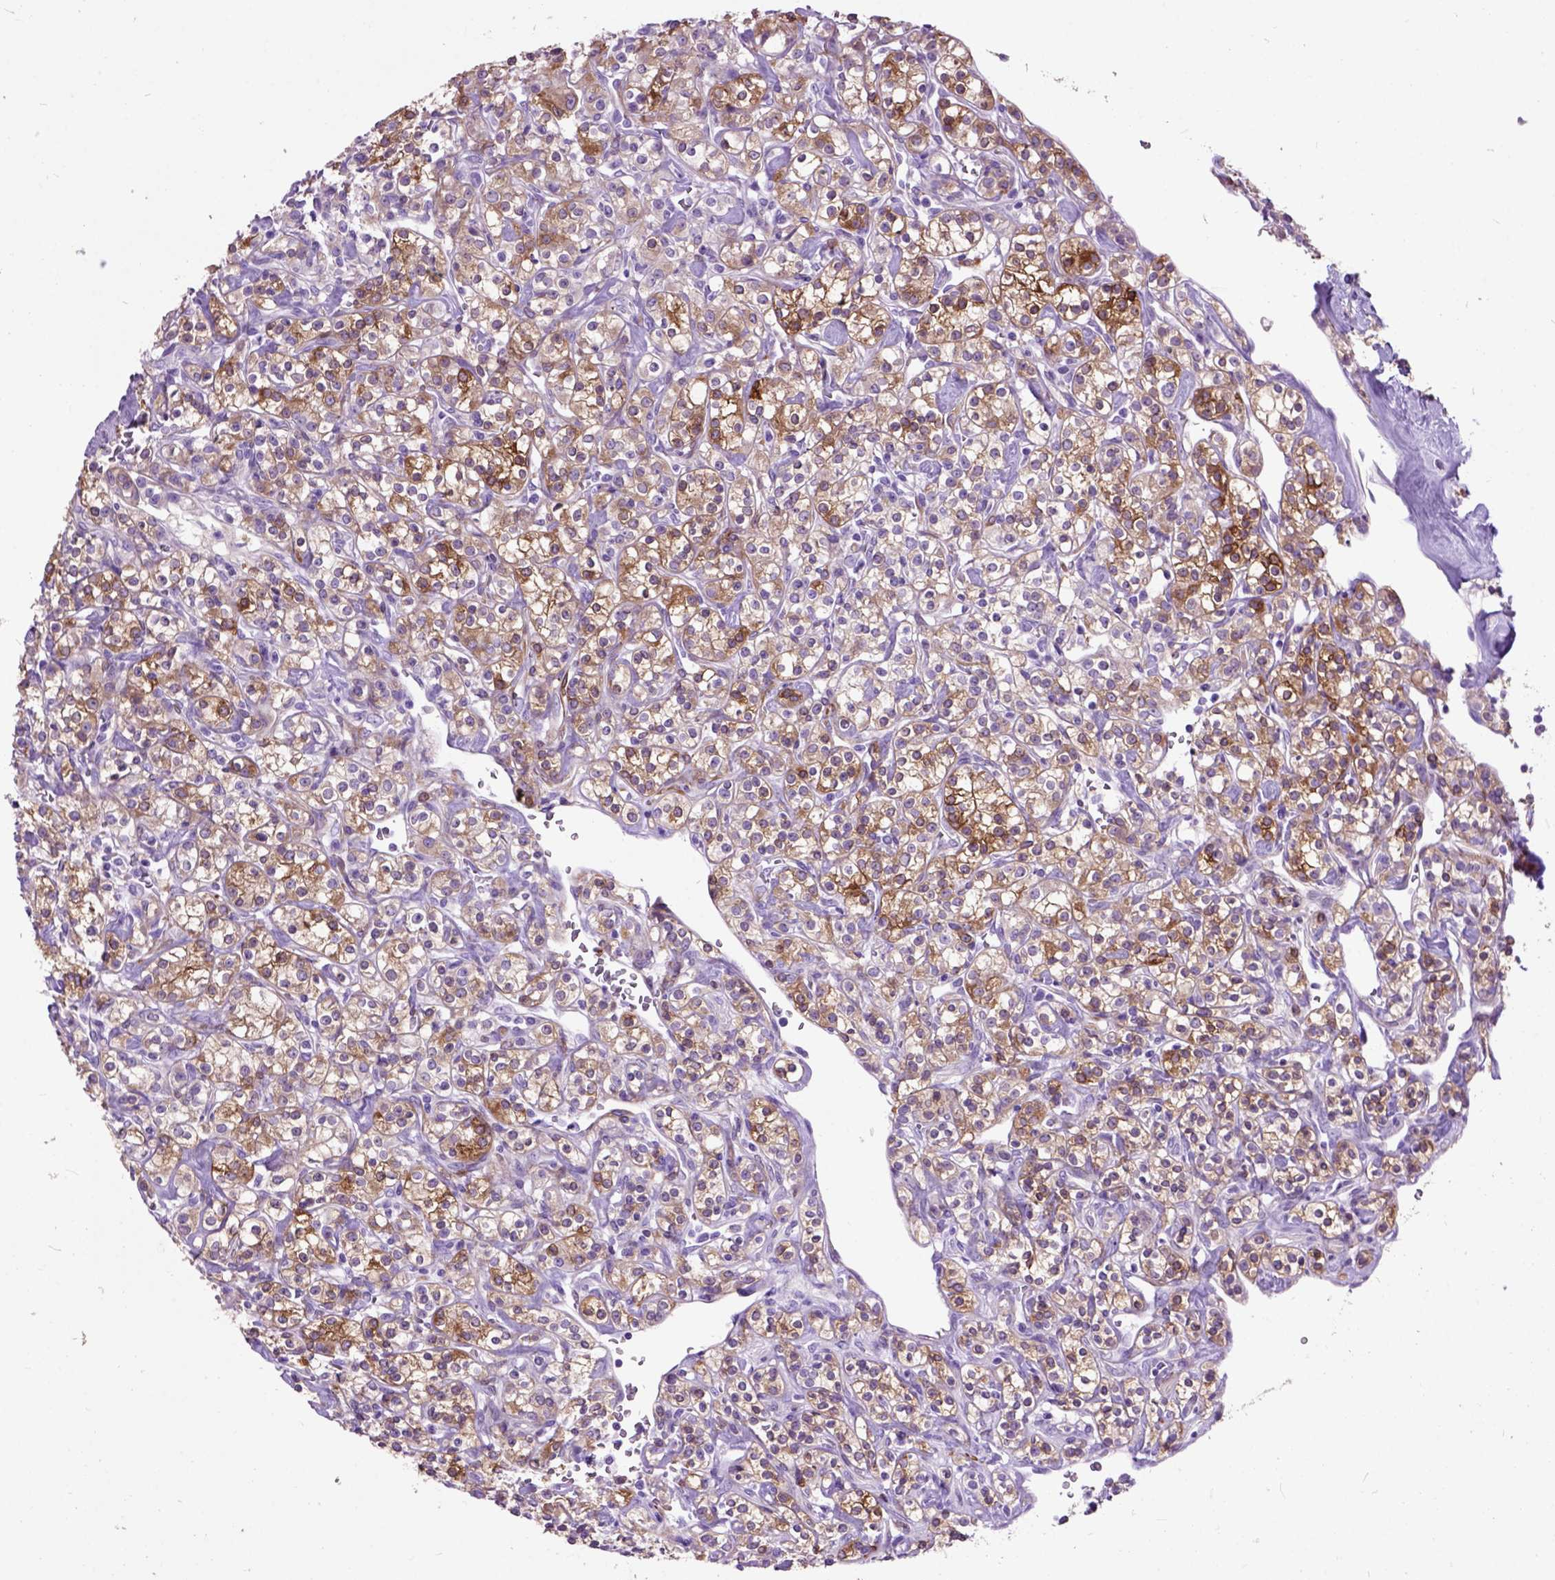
{"staining": {"intensity": "moderate", "quantity": ">75%", "location": "cytoplasmic/membranous"}, "tissue": "renal cancer", "cell_type": "Tumor cells", "image_type": "cancer", "snomed": [{"axis": "morphology", "description": "Adenocarcinoma, NOS"}, {"axis": "topography", "description": "Kidney"}], "caption": "Human renal adenocarcinoma stained with a protein marker reveals moderate staining in tumor cells.", "gene": "MAPT", "patient": {"sex": "male", "age": 77}}